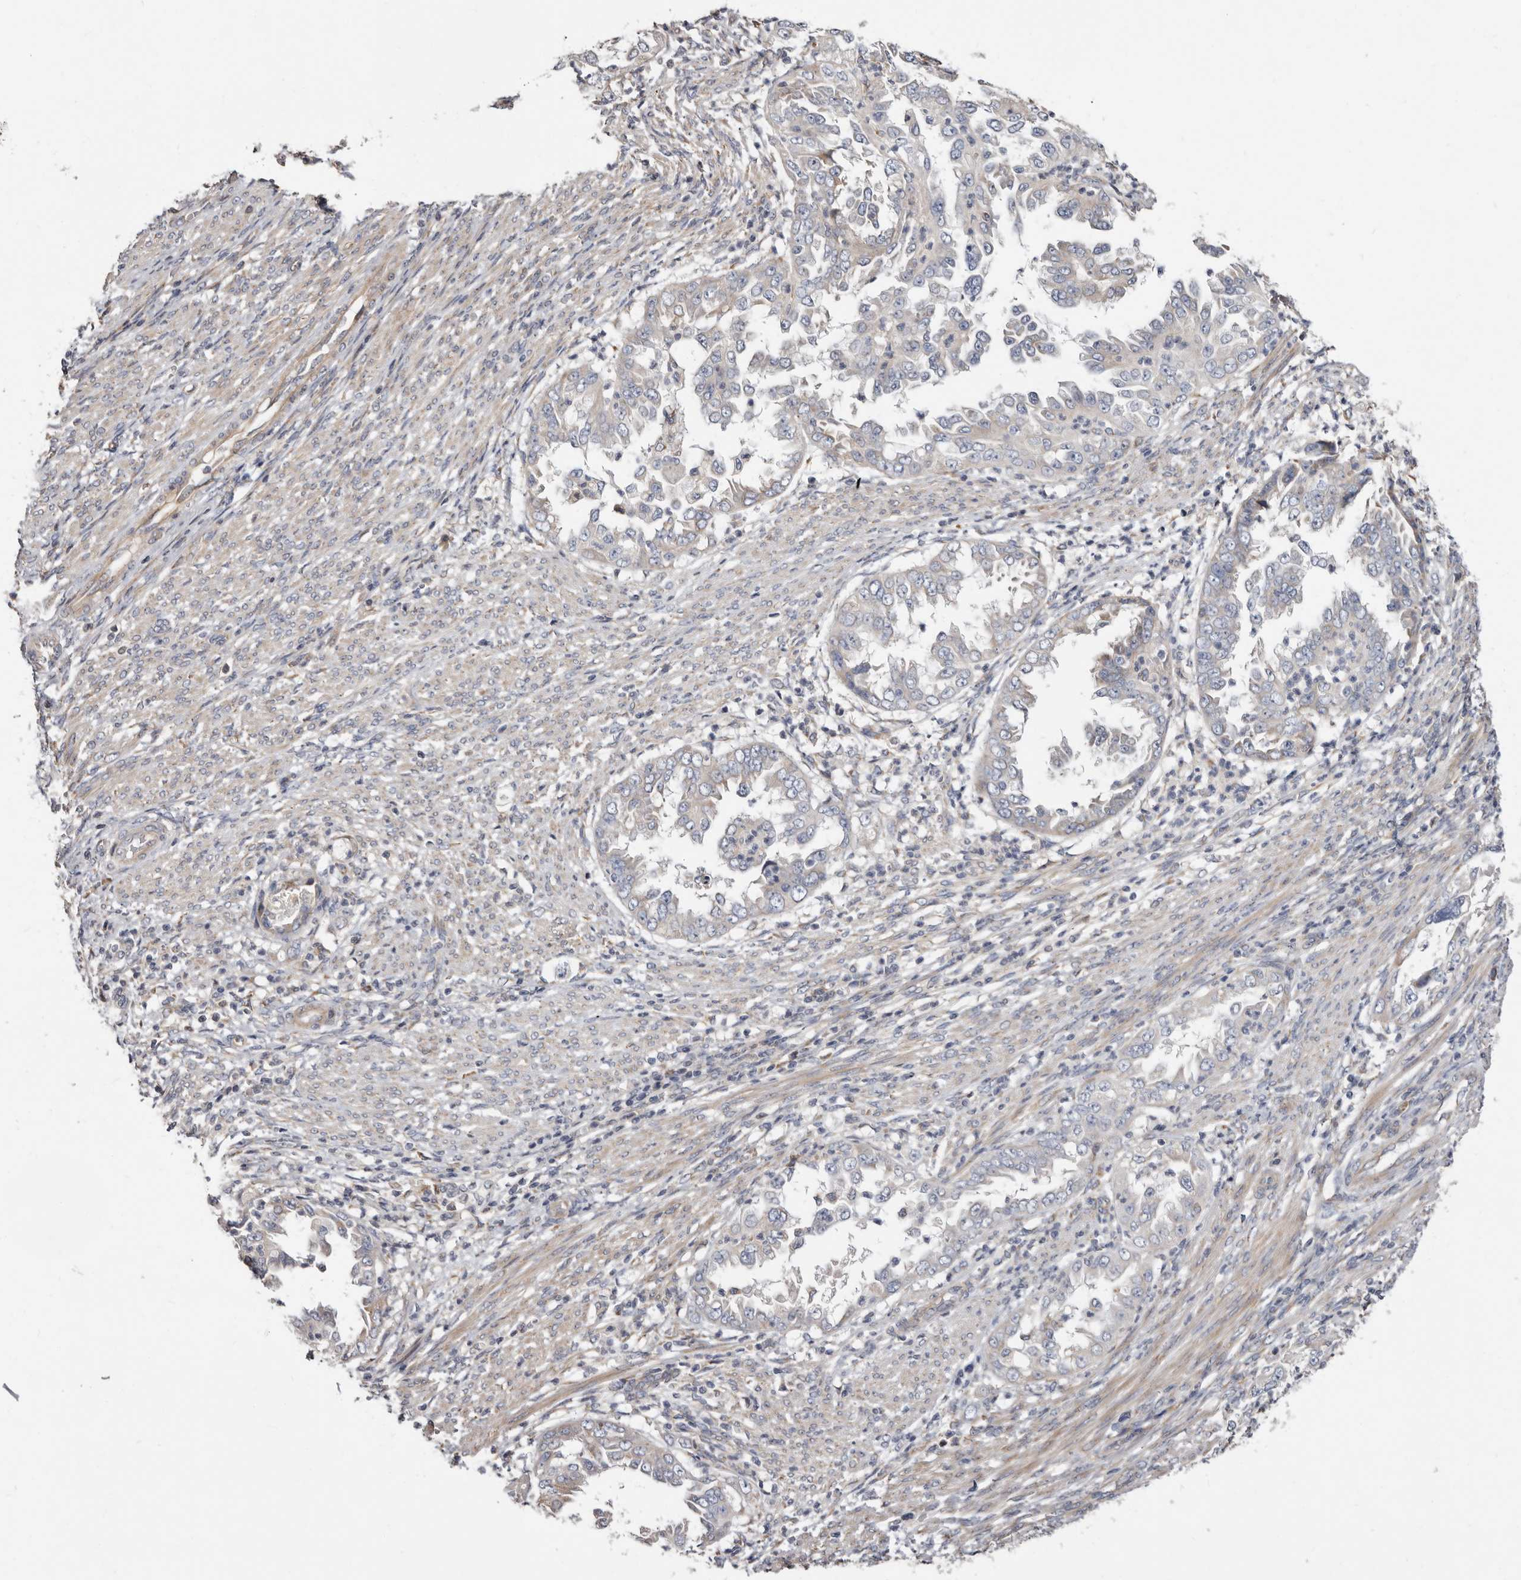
{"staining": {"intensity": "negative", "quantity": "none", "location": "none"}, "tissue": "endometrial cancer", "cell_type": "Tumor cells", "image_type": "cancer", "snomed": [{"axis": "morphology", "description": "Adenocarcinoma, NOS"}, {"axis": "topography", "description": "Endometrium"}], "caption": "Adenocarcinoma (endometrial) was stained to show a protein in brown. There is no significant expression in tumor cells.", "gene": "ASIC5", "patient": {"sex": "female", "age": 85}}